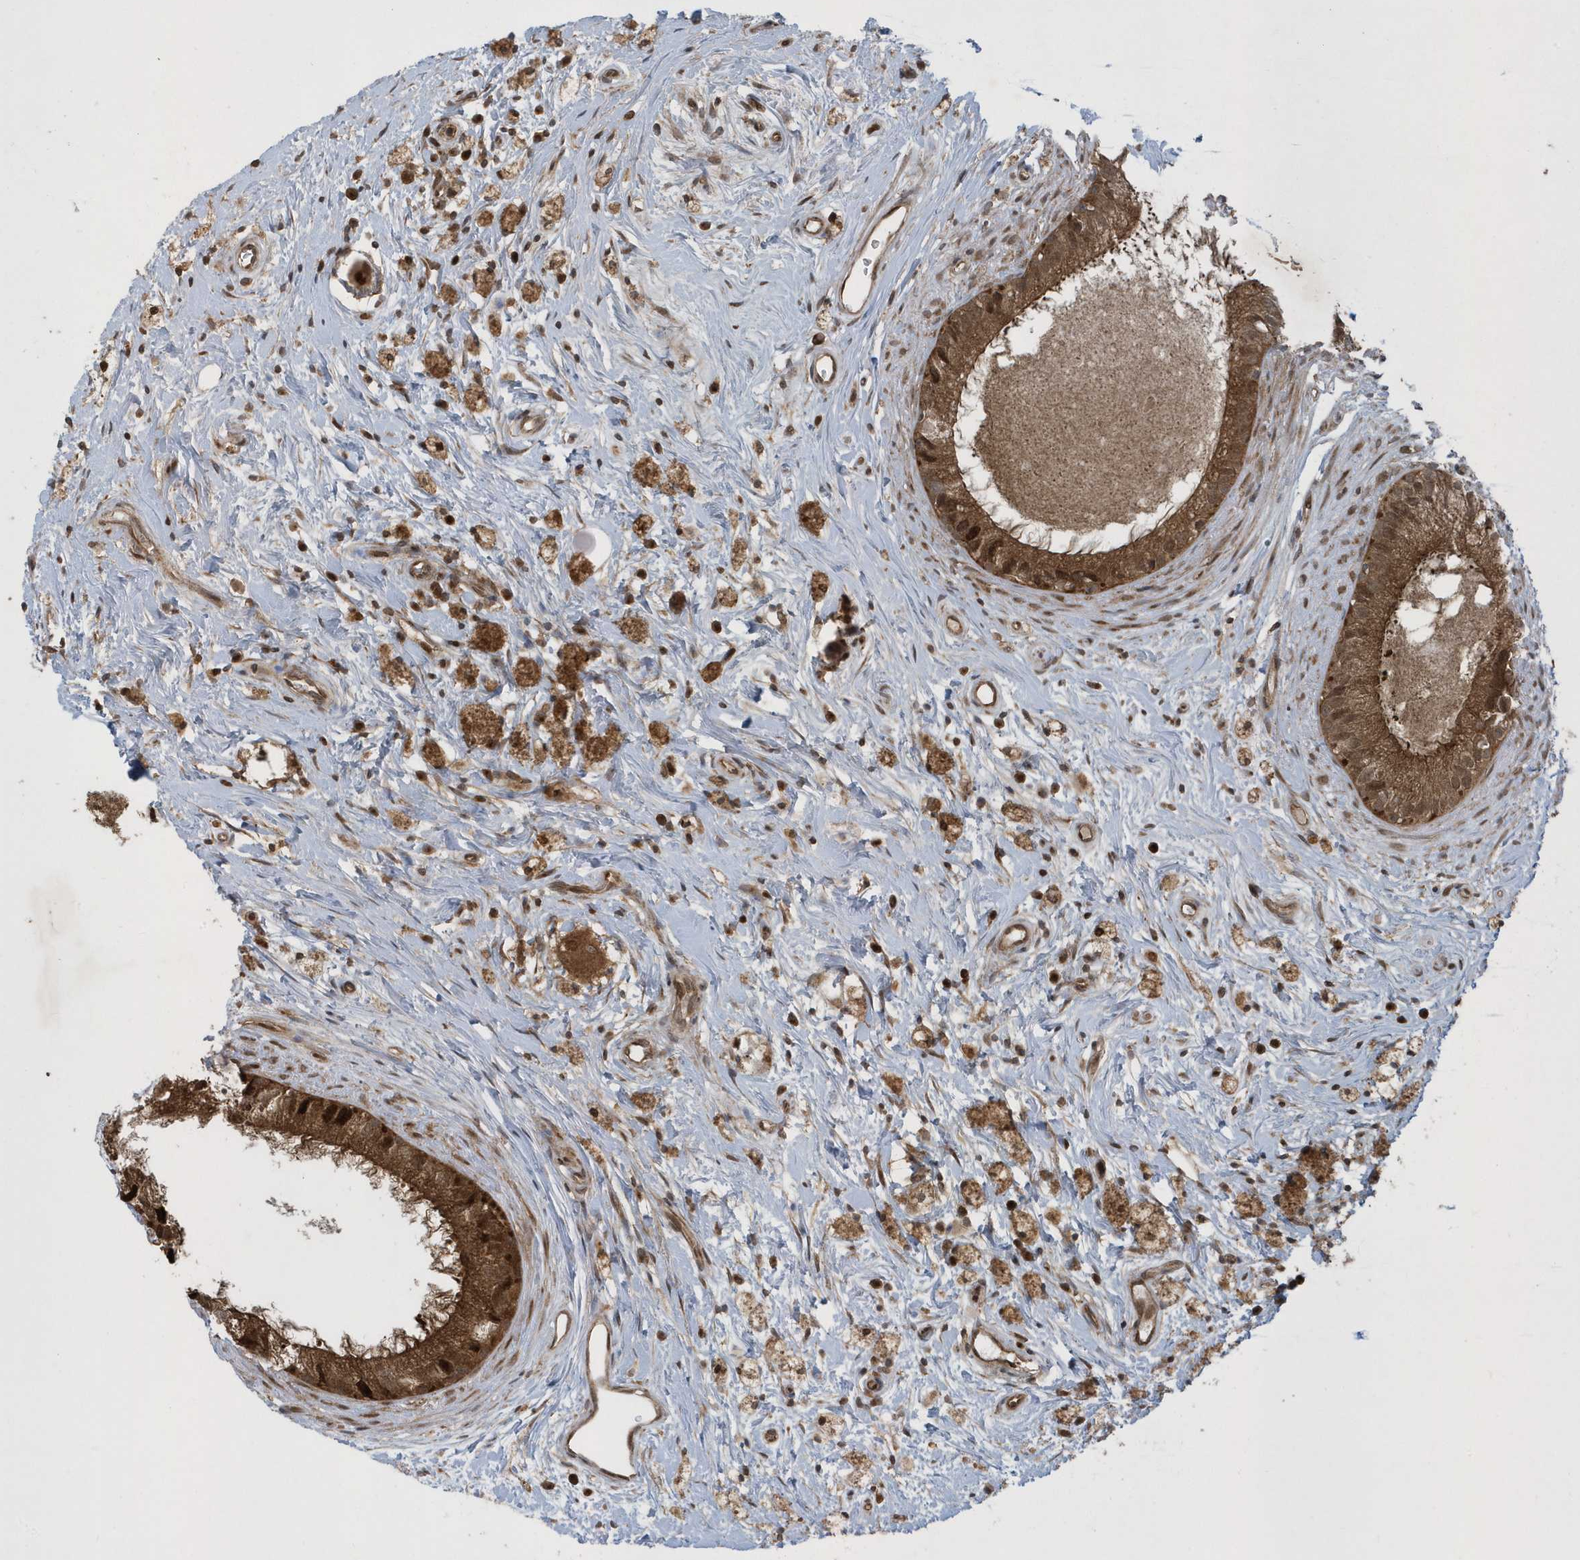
{"staining": {"intensity": "moderate", "quantity": ">75%", "location": "cytoplasmic/membranous,nuclear"}, "tissue": "epididymis", "cell_type": "Glandular cells", "image_type": "normal", "snomed": [{"axis": "morphology", "description": "Normal tissue, NOS"}, {"axis": "topography", "description": "Epididymis"}], "caption": "The image displays staining of unremarkable epididymis, revealing moderate cytoplasmic/membranous,nuclear protein positivity (brown color) within glandular cells. (Brightfield microscopy of DAB IHC at high magnification).", "gene": "STAMBP", "patient": {"sex": "male", "age": 80}}